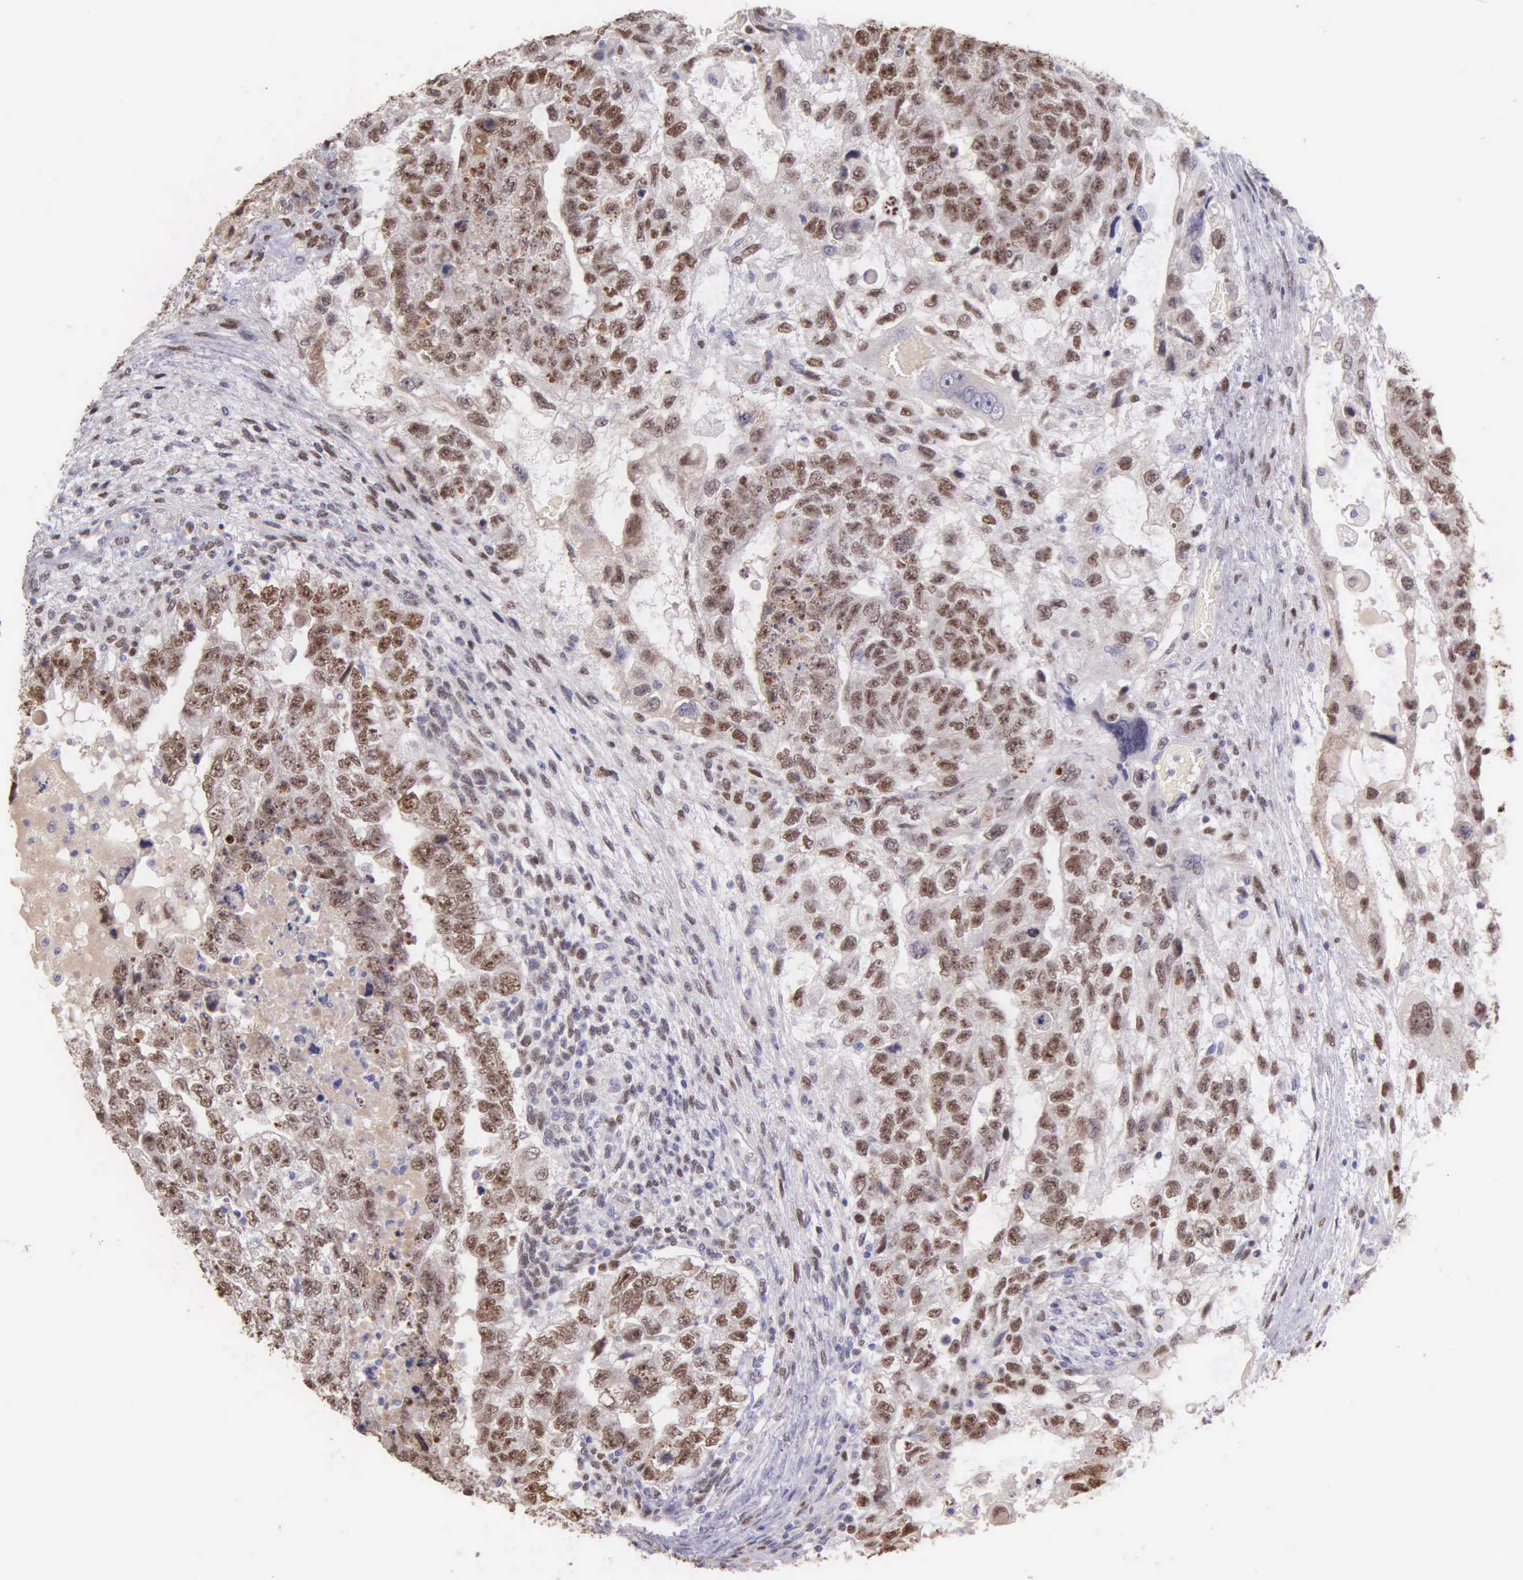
{"staining": {"intensity": "strong", "quantity": "25%-75%", "location": "nuclear"}, "tissue": "testis cancer", "cell_type": "Tumor cells", "image_type": "cancer", "snomed": [{"axis": "morphology", "description": "Carcinoma, Embryonal, NOS"}, {"axis": "topography", "description": "Testis"}], "caption": "Immunohistochemistry (IHC) micrograph of neoplastic tissue: human embryonal carcinoma (testis) stained using immunohistochemistry shows high levels of strong protein expression localized specifically in the nuclear of tumor cells, appearing as a nuclear brown color.", "gene": "MCM5", "patient": {"sex": "male", "age": 36}}